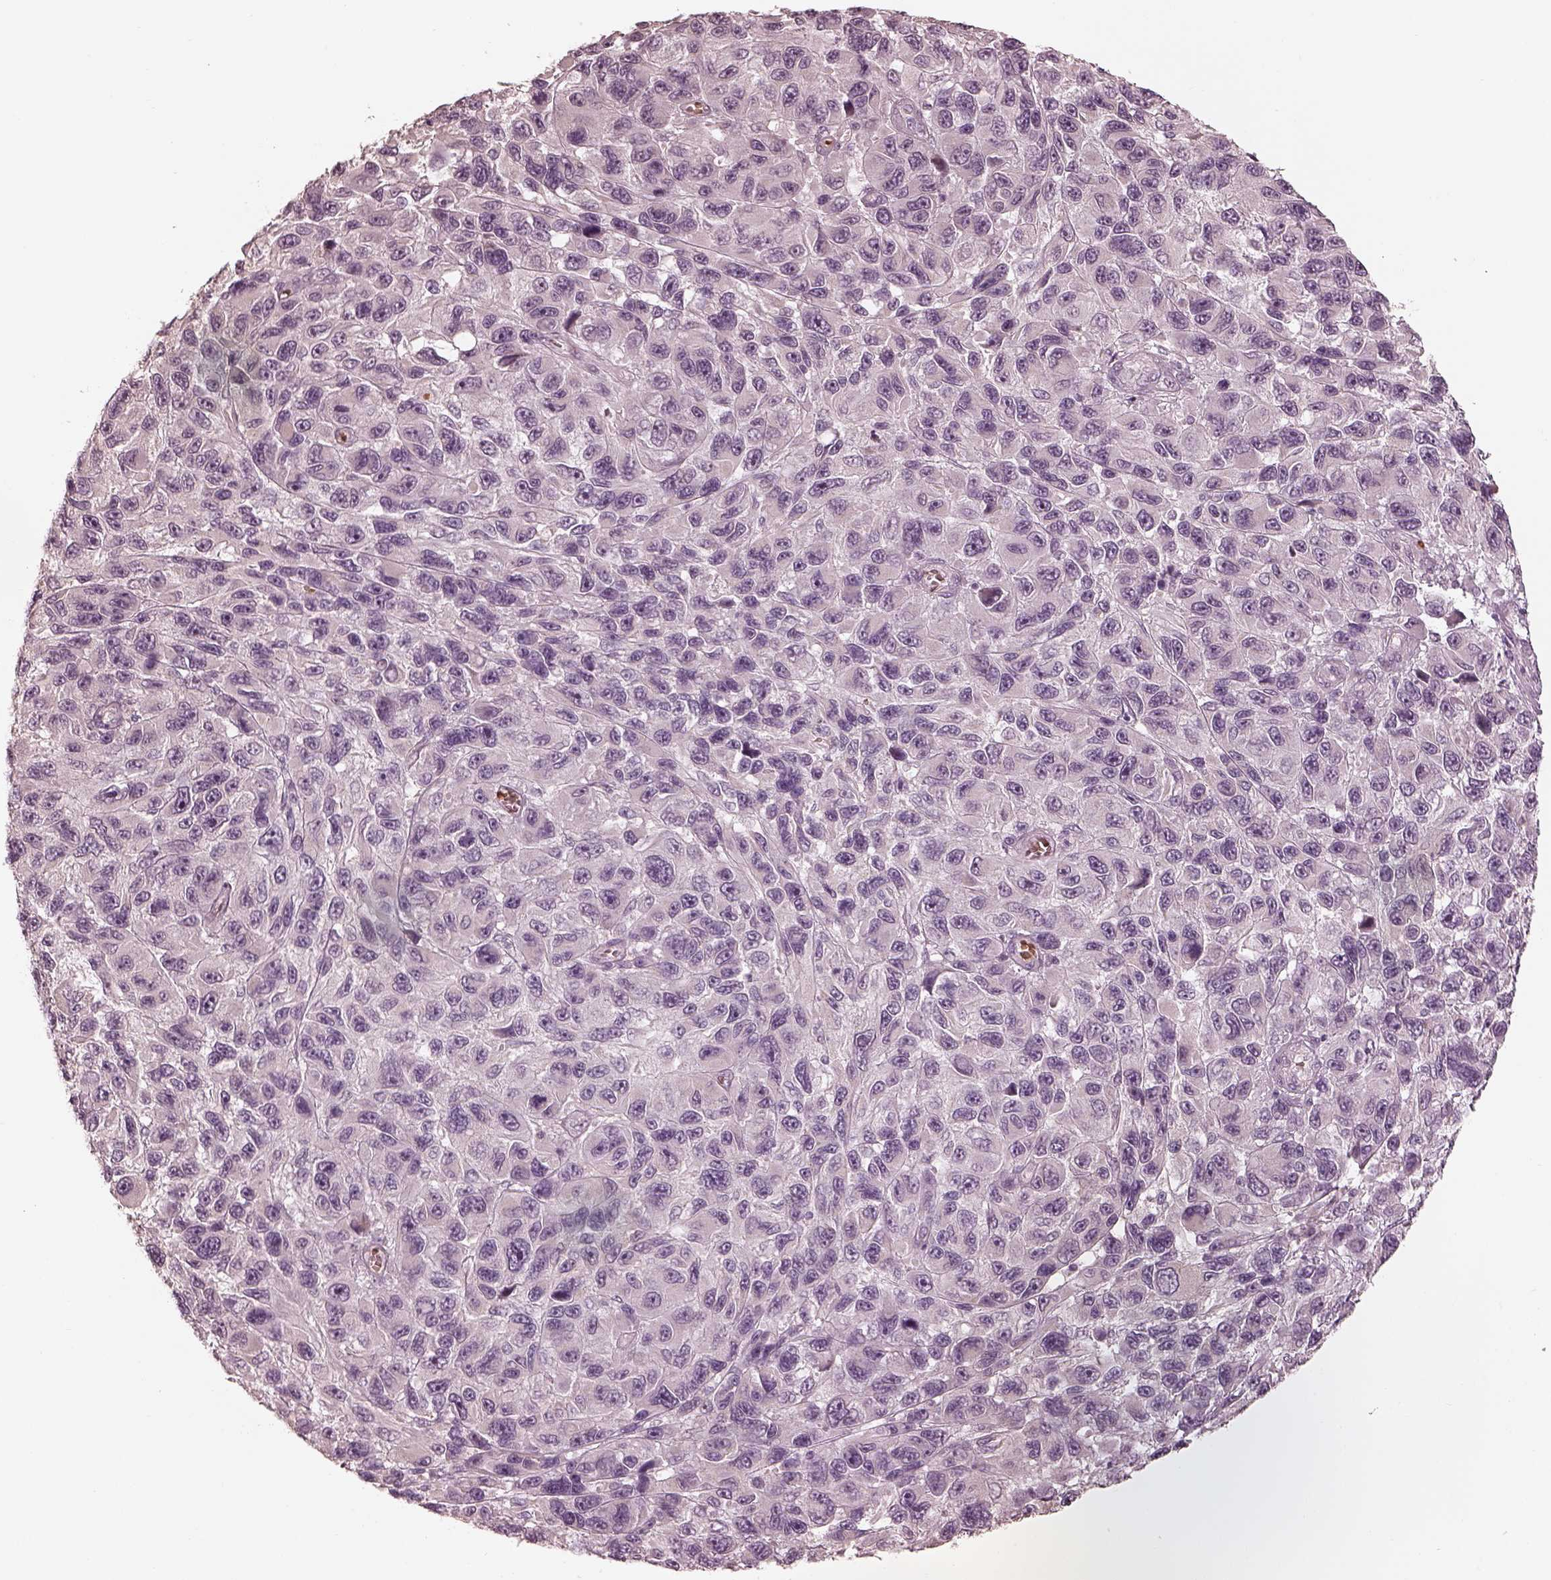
{"staining": {"intensity": "negative", "quantity": "none", "location": "none"}, "tissue": "melanoma", "cell_type": "Tumor cells", "image_type": "cancer", "snomed": [{"axis": "morphology", "description": "Malignant melanoma, NOS"}, {"axis": "topography", "description": "Skin"}], "caption": "A histopathology image of melanoma stained for a protein exhibits no brown staining in tumor cells.", "gene": "ANKLE1", "patient": {"sex": "male", "age": 53}}